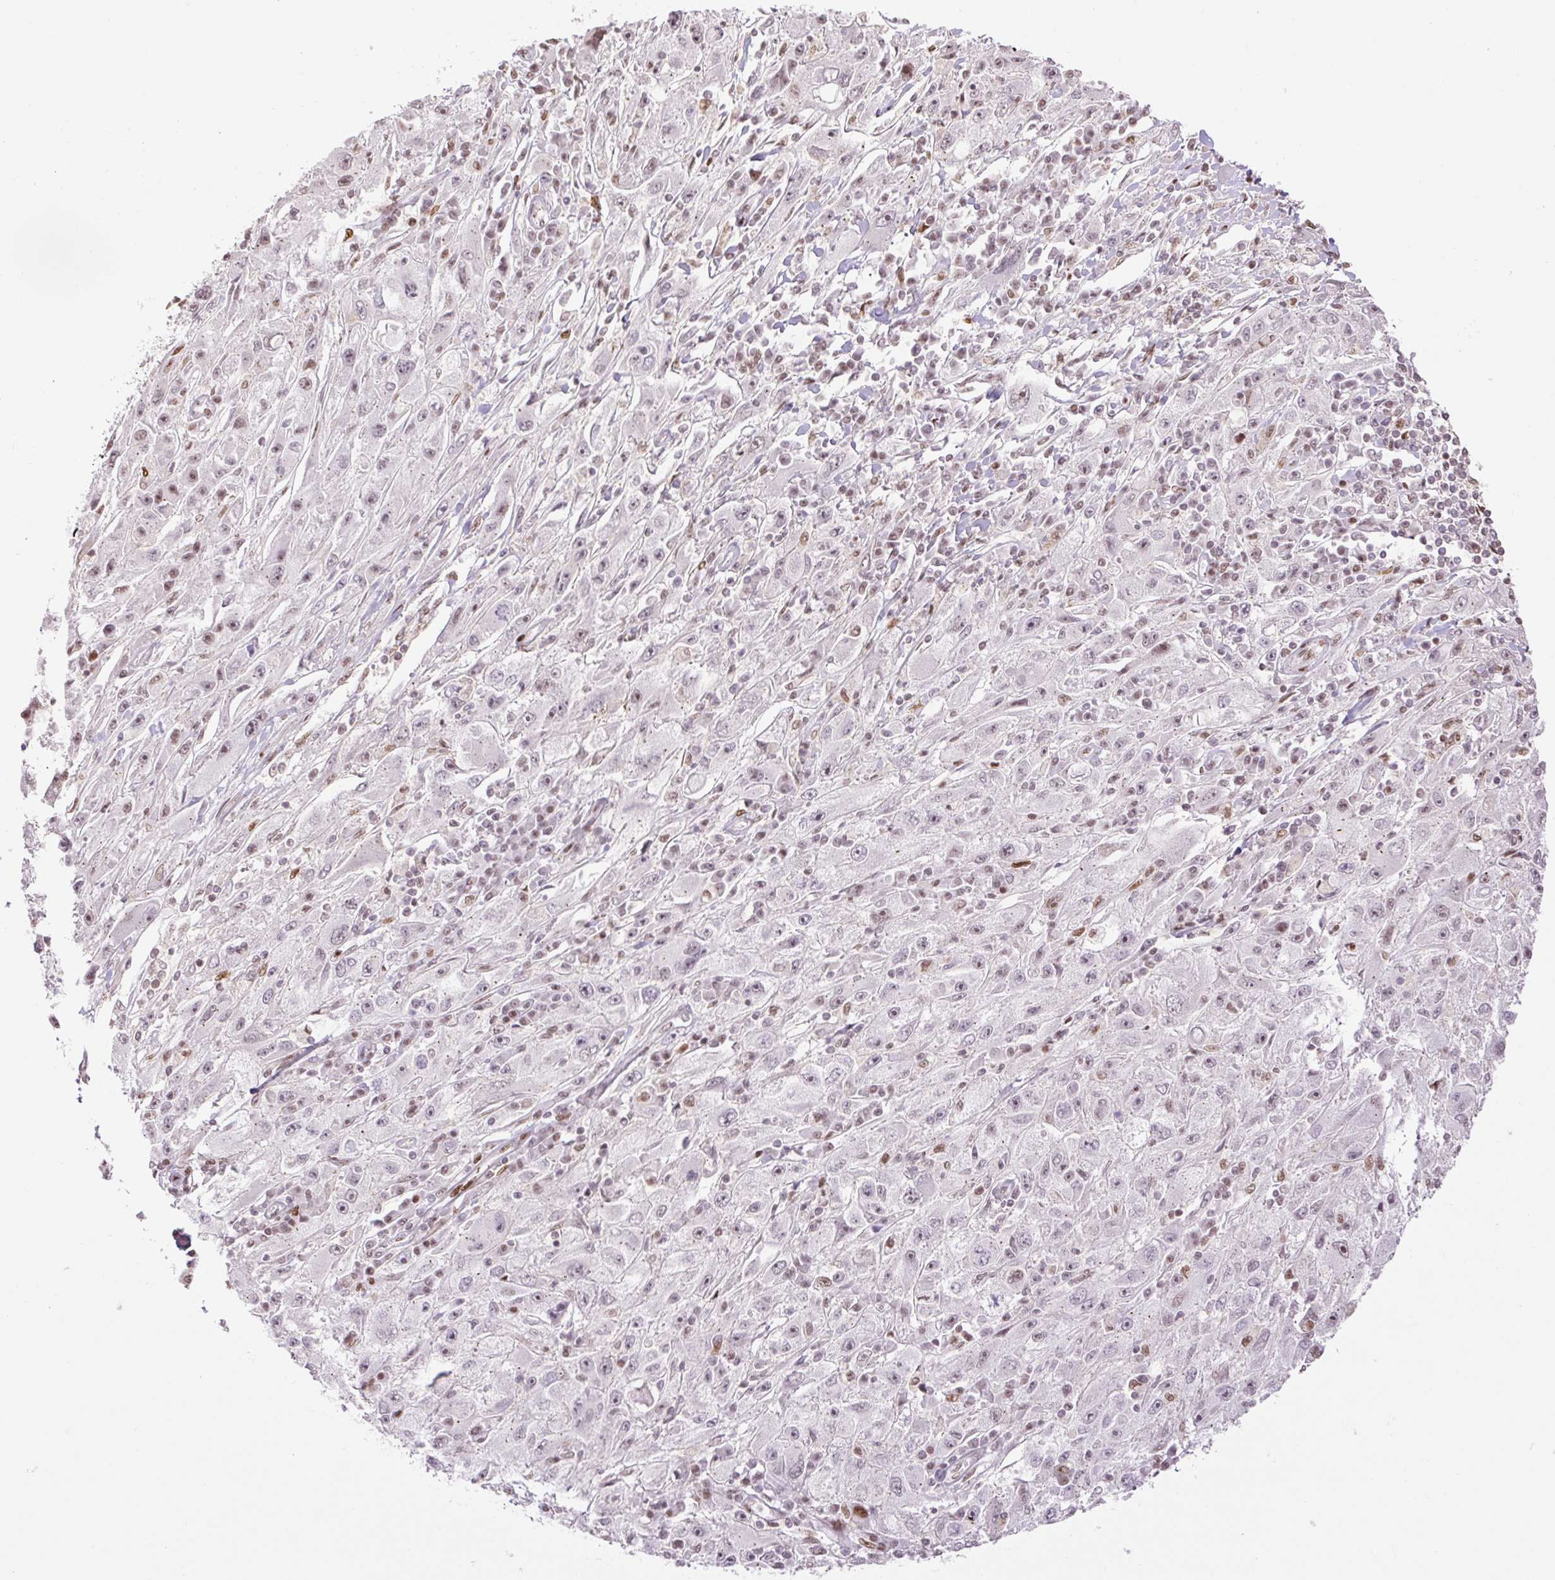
{"staining": {"intensity": "moderate", "quantity": "<25%", "location": "nuclear"}, "tissue": "melanoma", "cell_type": "Tumor cells", "image_type": "cancer", "snomed": [{"axis": "morphology", "description": "Malignant melanoma, Metastatic site"}, {"axis": "topography", "description": "Skin"}], "caption": "Tumor cells display low levels of moderate nuclear staining in approximately <25% of cells in human melanoma.", "gene": "RIPPLY3", "patient": {"sex": "male", "age": 53}}